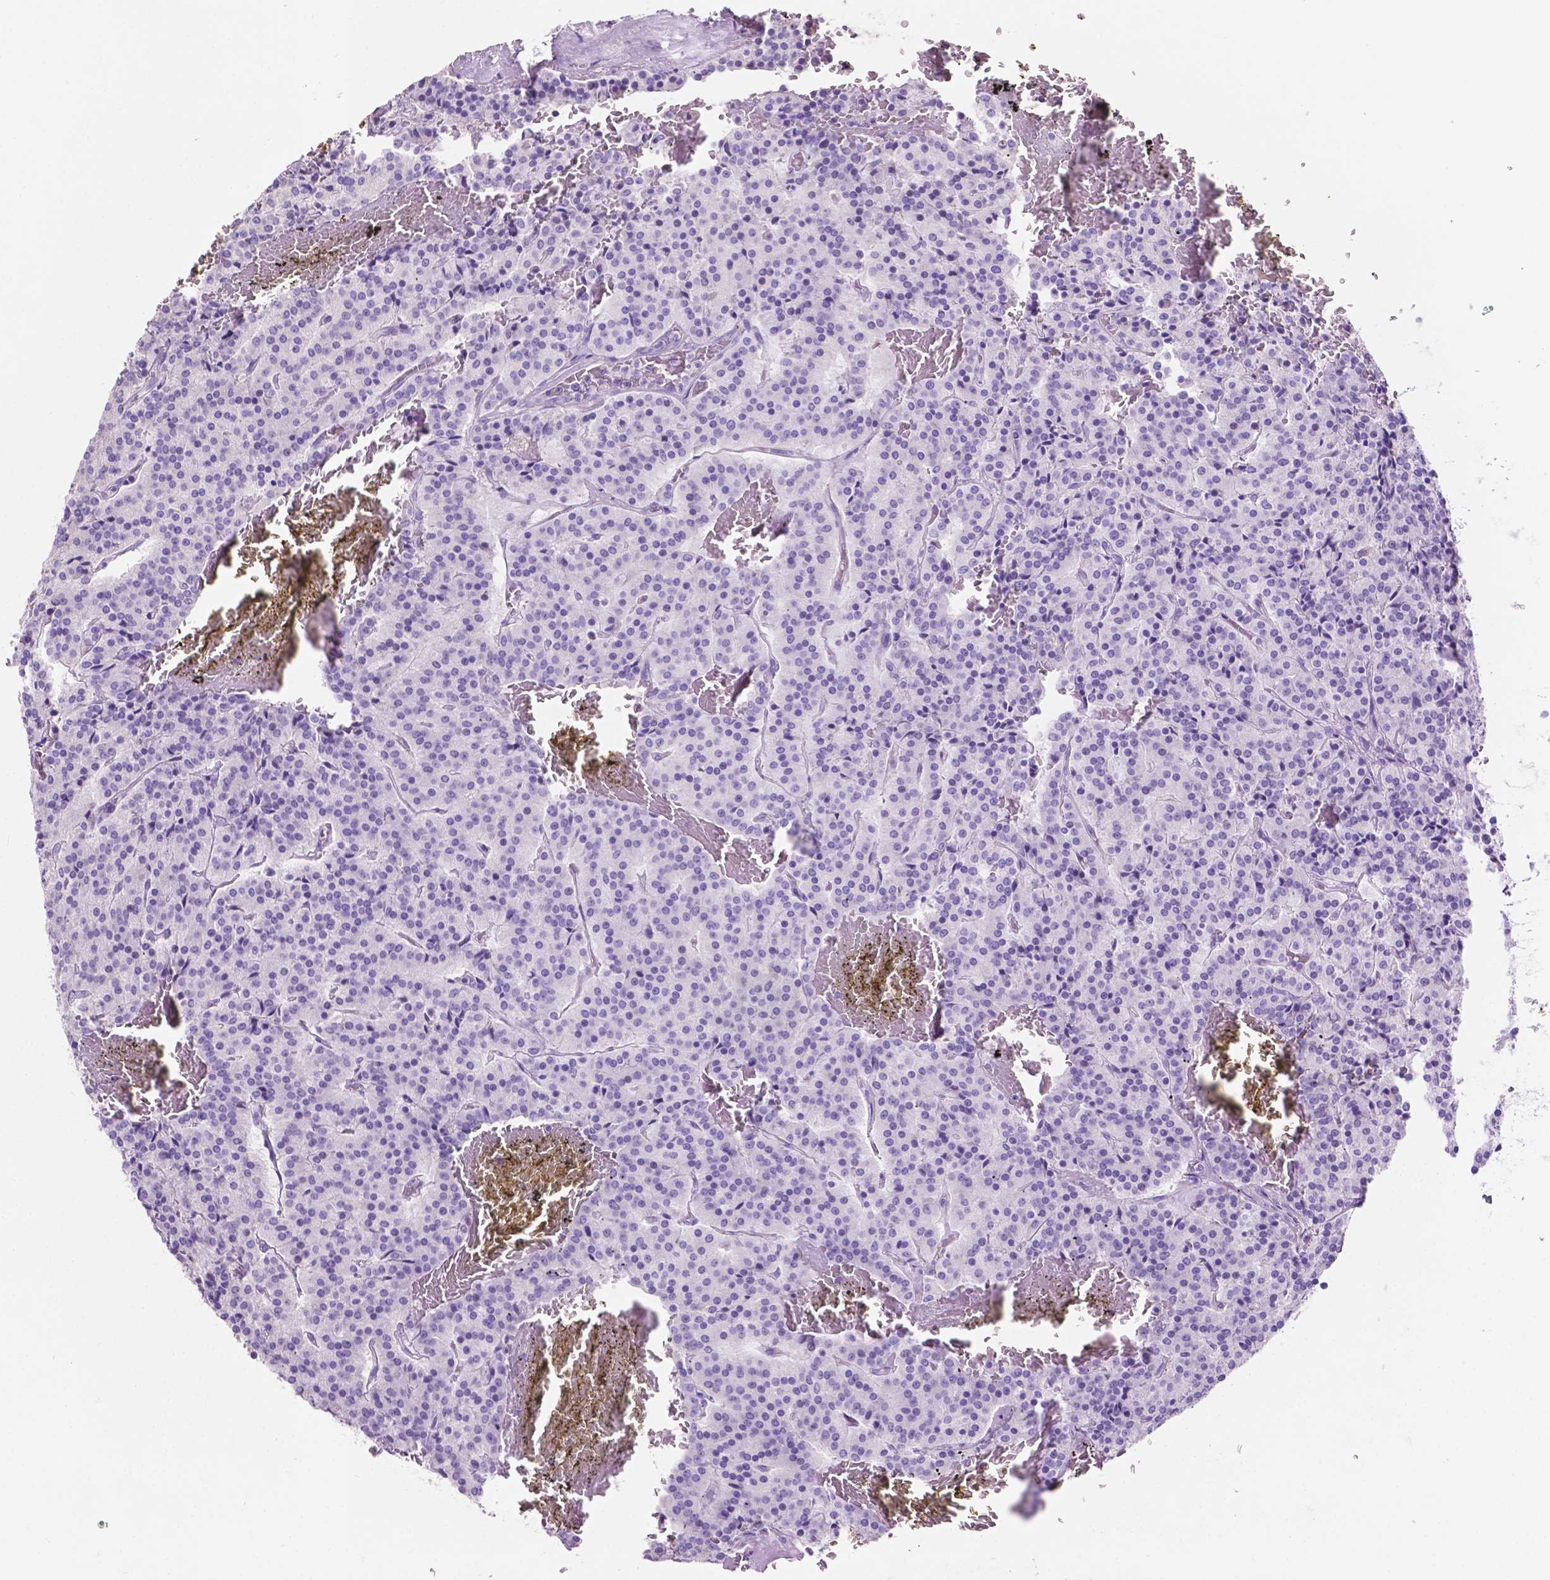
{"staining": {"intensity": "negative", "quantity": "none", "location": "none"}, "tissue": "carcinoid", "cell_type": "Tumor cells", "image_type": "cancer", "snomed": [{"axis": "morphology", "description": "Carcinoid, malignant, NOS"}, {"axis": "topography", "description": "Lung"}], "caption": "Human carcinoid stained for a protein using immunohistochemistry (IHC) displays no staining in tumor cells.", "gene": "CLDN17", "patient": {"sex": "male", "age": 70}}